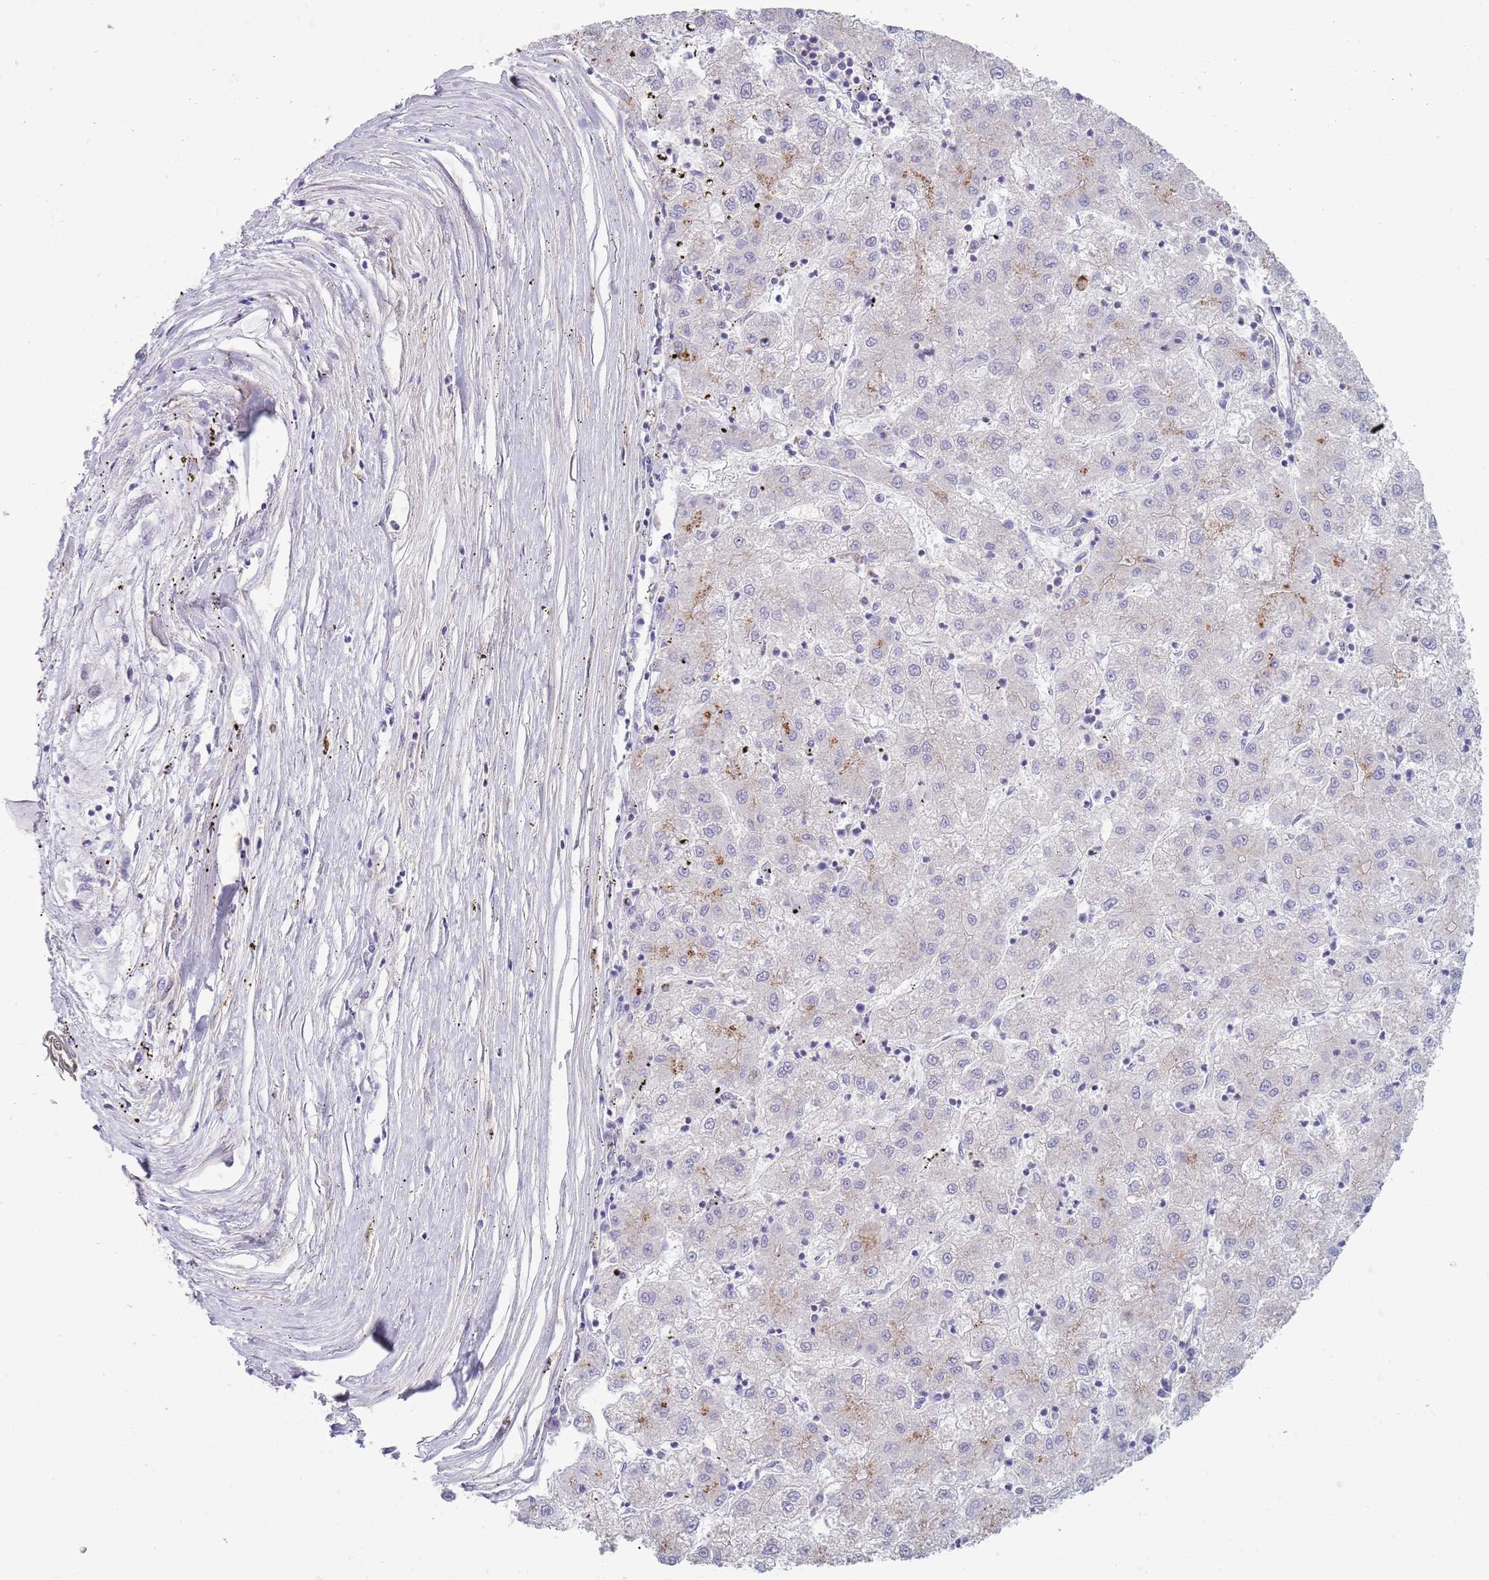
{"staining": {"intensity": "negative", "quantity": "none", "location": "none"}, "tissue": "liver cancer", "cell_type": "Tumor cells", "image_type": "cancer", "snomed": [{"axis": "morphology", "description": "Carcinoma, Hepatocellular, NOS"}, {"axis": "topography", "description": "Liver"}], "caption": "Liver cancer was stained to show a protein in brown. There is no significant positivity in tumor cells.", "gene": "ACSBG1", "patient": {"sex": "male", "age": 72}}